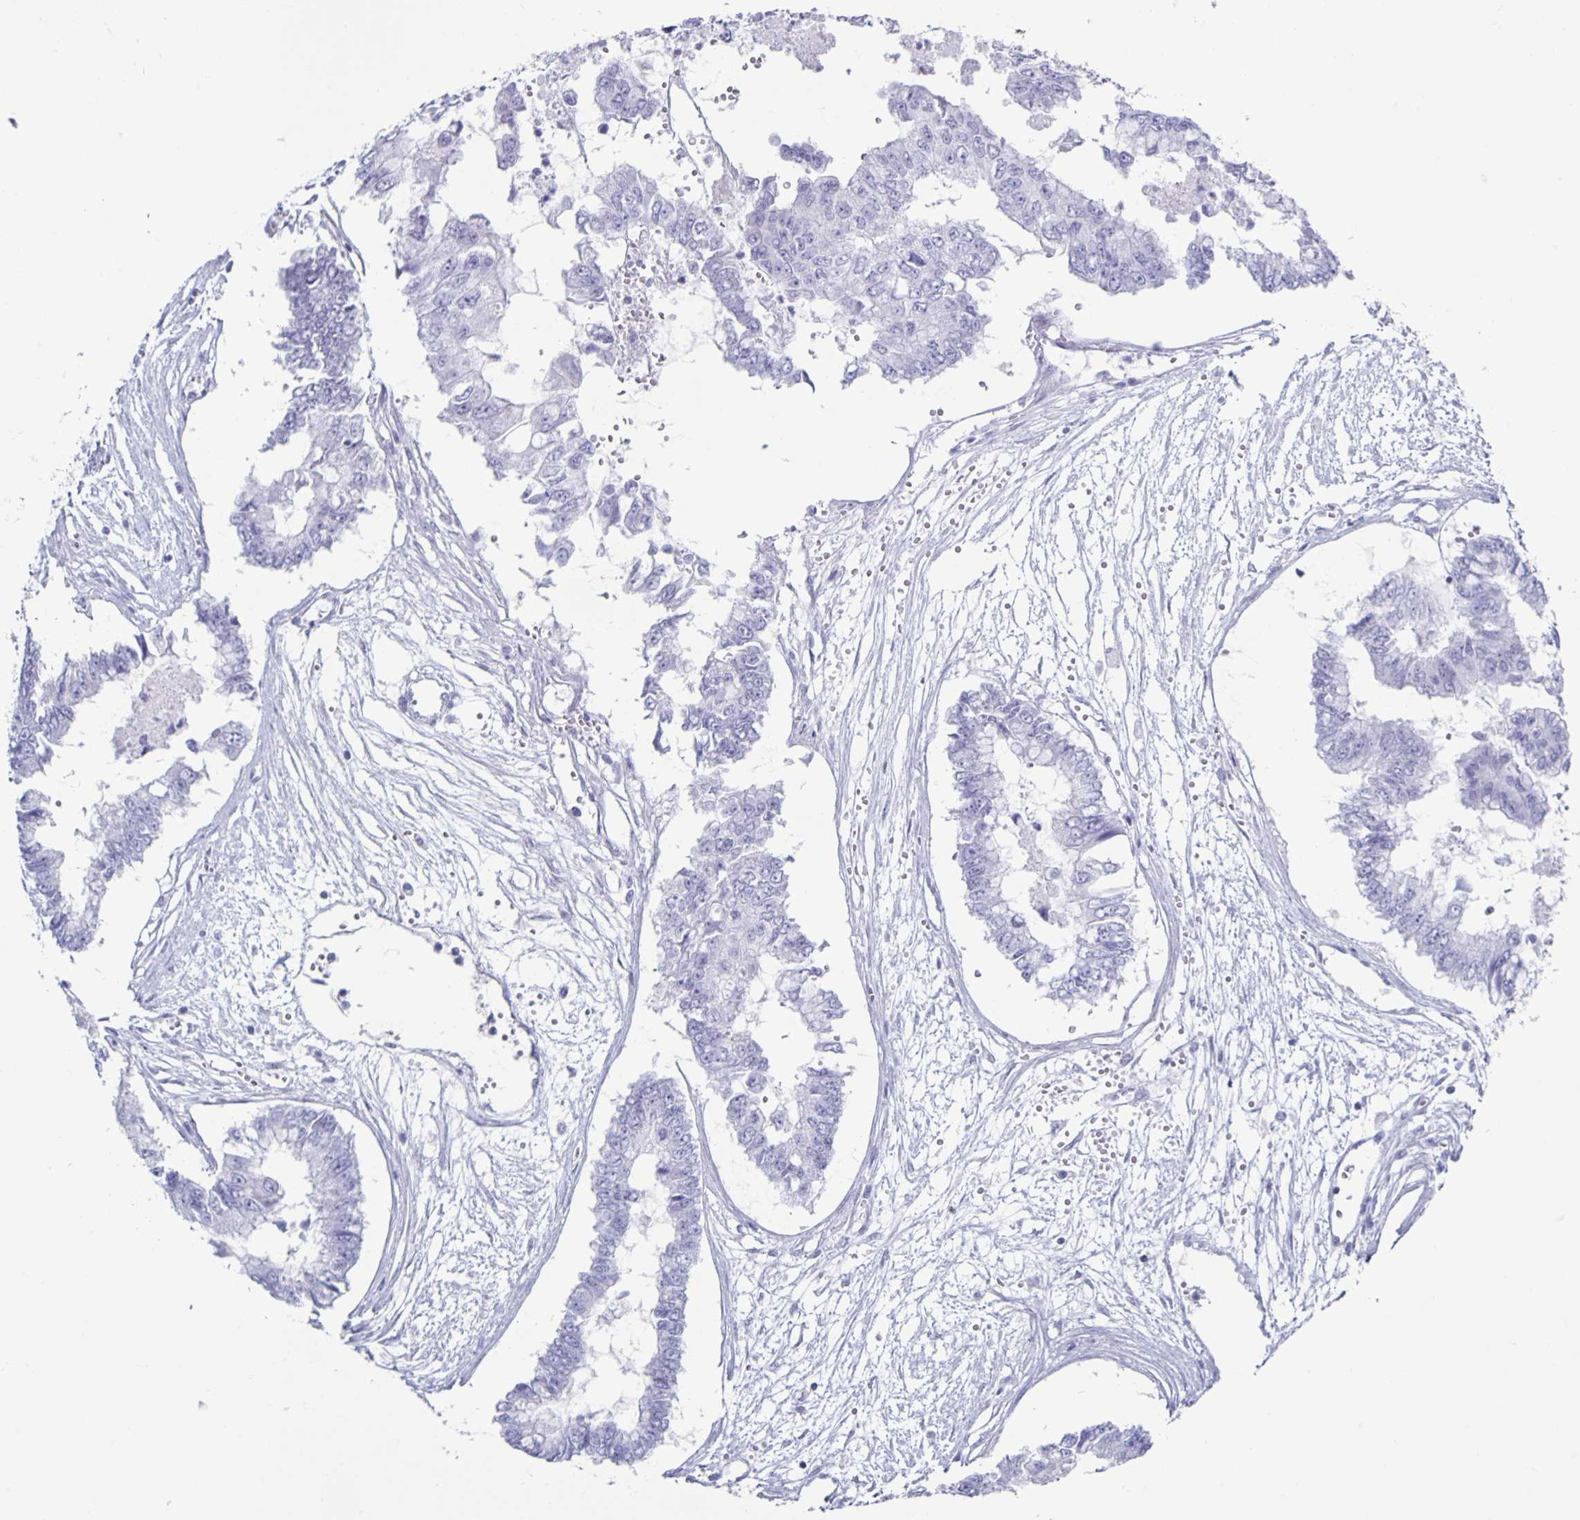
{"staining": {"intensity": "negative", "quantity": "none", "location": "none"}, "tissue": "ovarian cancer", "cell_type": "Tumor cells", "image_type": "cancer", "snomed": [{"axis": "morphology", "description": "Cystadenocarcinoma, mucinous, NOS"}, {"axis": "topography", "description": "Ovary"}], "caption": "Immunohistochemistry (IHC) of human ovarian cancer exhibits no staining in tumor cells.", "gene": "CT45A5", "patient": {"sex": "female", "age": 72}}